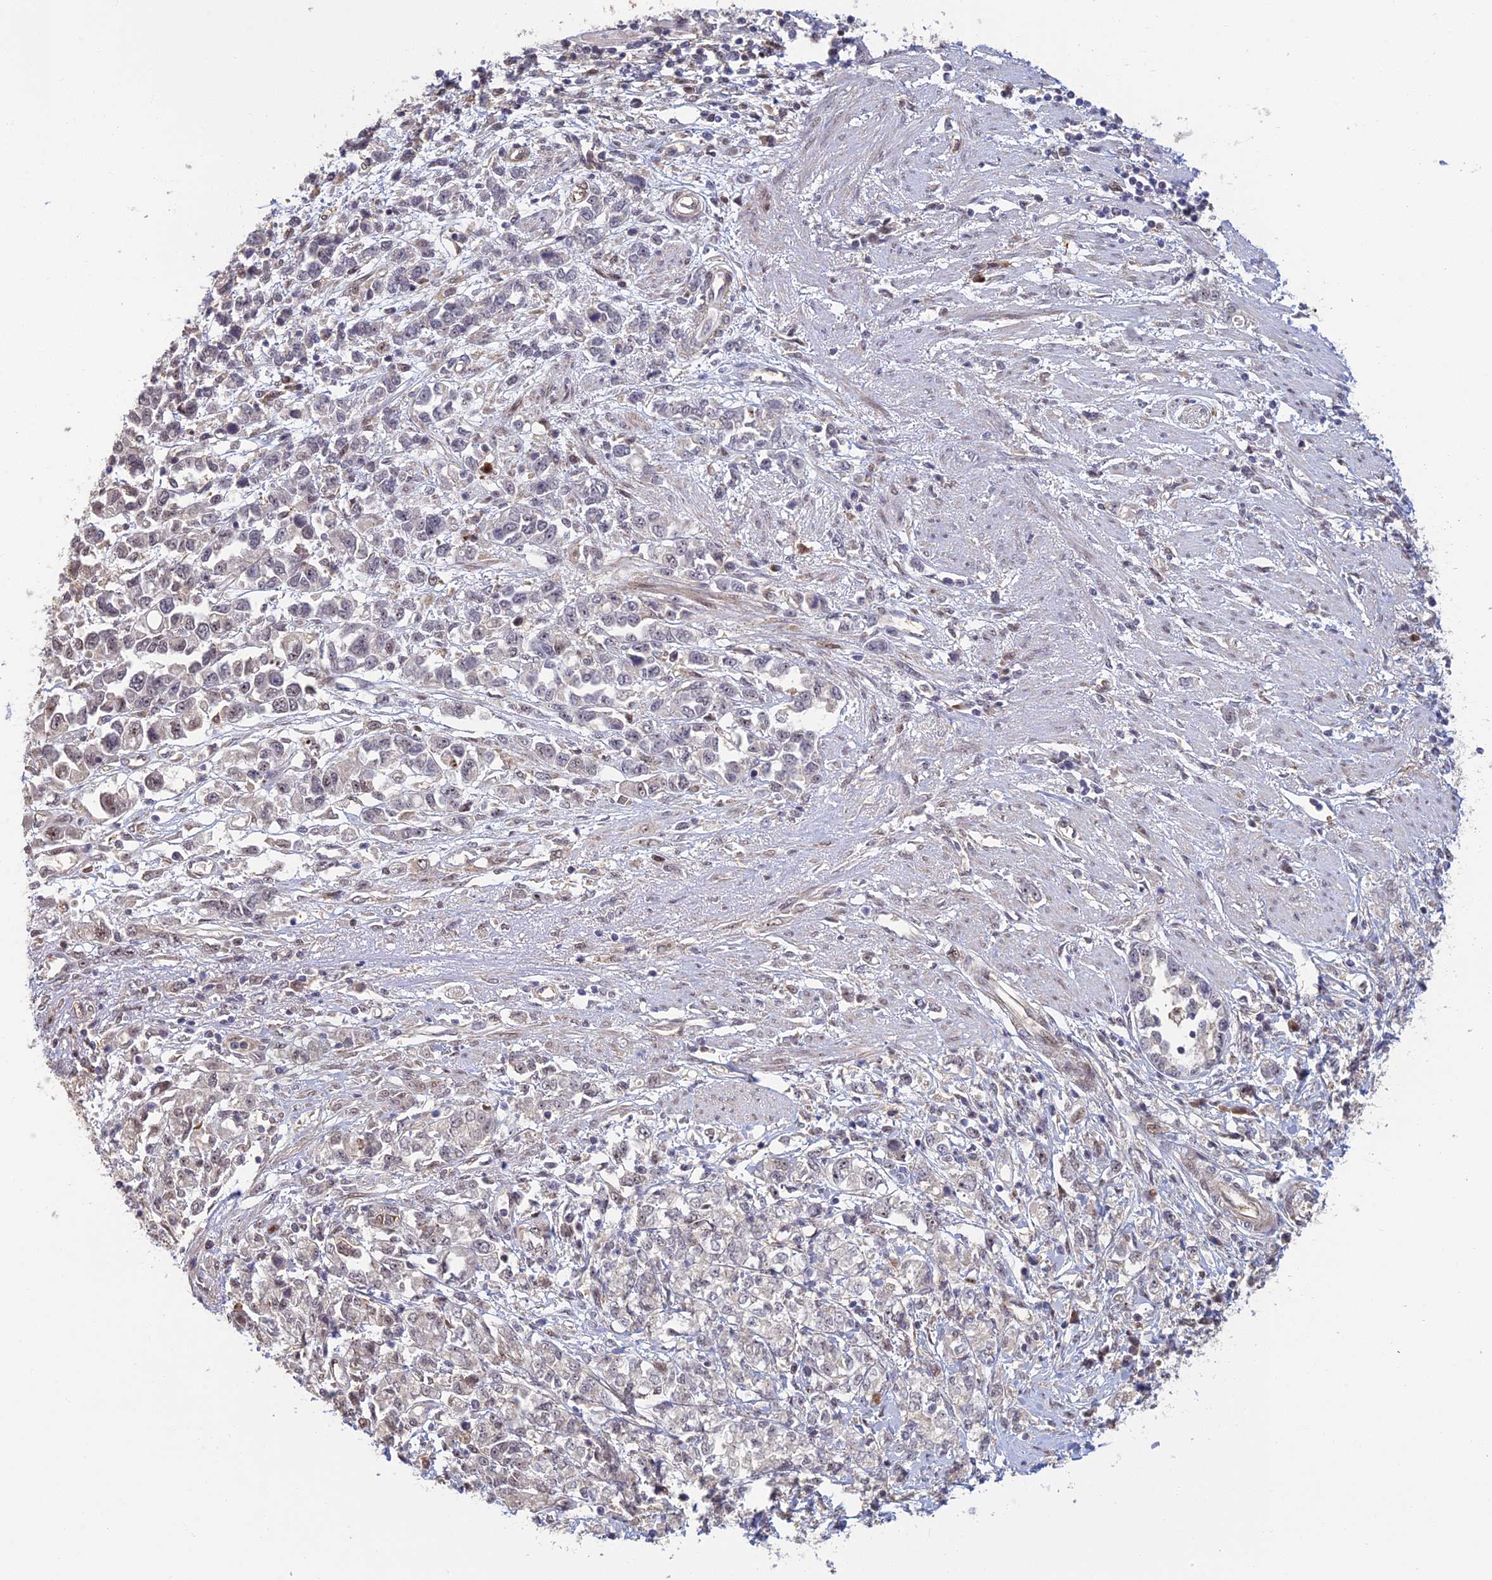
{"staining": {"intensity": "negative", "quantity": "none", "location": "none"}, "tissue": "stomach cancer", "cell_type": "Tumor cells", "image_type": "cancer", "snomed": [{"axis": "morphology", "description": "Adenocarcinoma, NOS"}, {"axis": "topography", "description": "Stomach"}], "caption": "A high-resolution photomicrograph shows IHC staining of adenocarcinoma (stomach), which displays no significant positivity in tumor cells.", "gene": "UFSP2", "patient": {"sex": "female", "age": 76}}